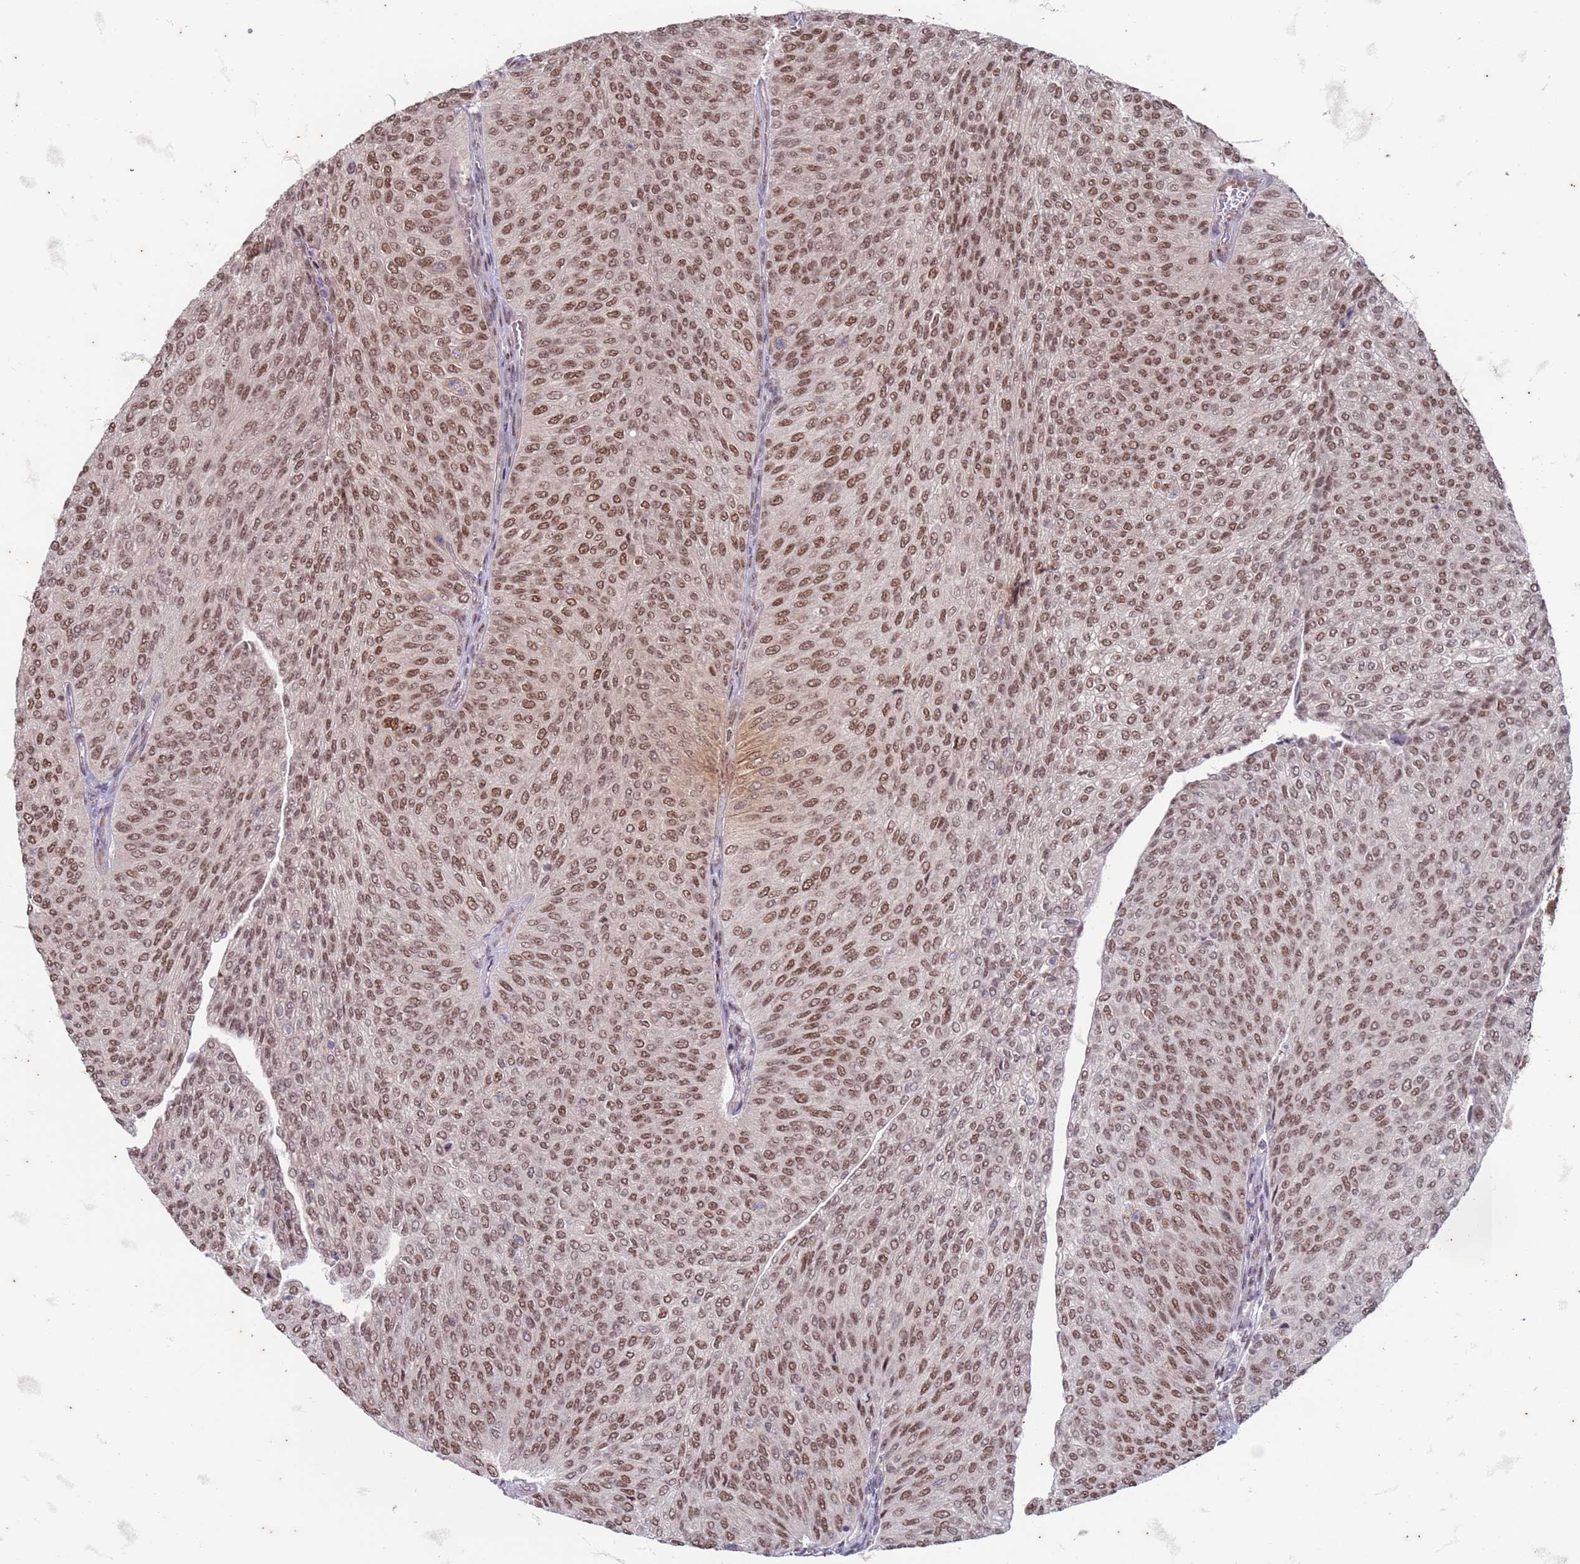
{"staining": {"intensity": "moderate", "quantity": ">75%", "location": "nuclear"}, "tissue": "urothelial cancer", "cell_type": "Tumor cells", "image_type": "cancer", "snomed": [{"axis": "morphology", "description": "Urothelial carcinoma, High grade"}, {"axis": "topography", "description": "Urinary bladder"}], "caption": "Immunohistochemical staining of human urothelial cancer reveals medium levels of moderate nuclear staining in about >75% of tumor cells.", "gene": "TRMT6", "patient": {"sex": "female", "age": 79}}